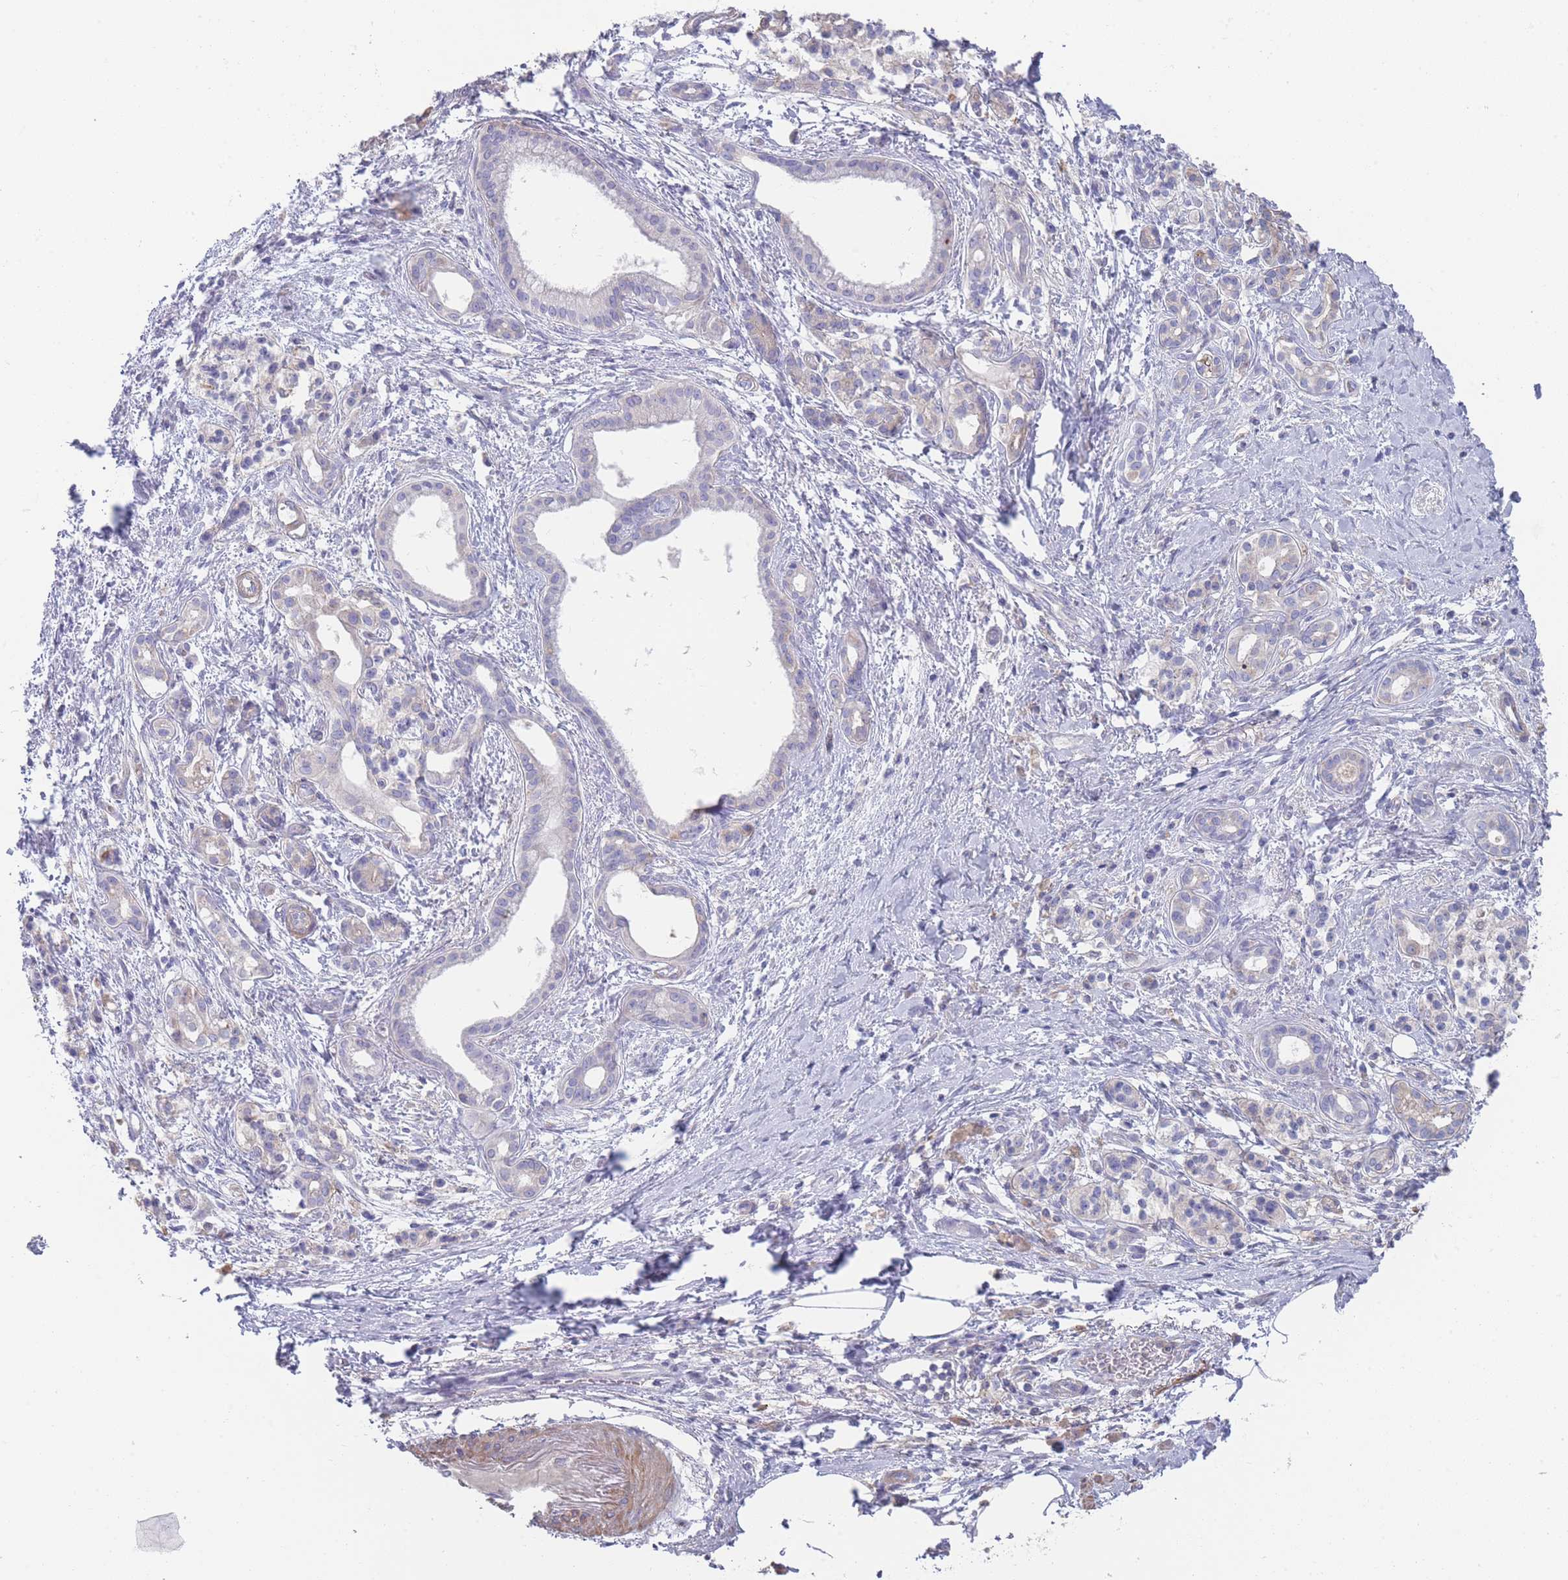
{"staining": {"intensity": "weak", "quantity": "25%-75%", "location": "cytoplasmic/membranous"}, "tissue": "pancreatic cancer", "cell_type": "Tumor cells", "image_type": "cancer", "snomed": [{"axis": "morphology", "description": "Adenocarcinoma, NOS"}, {"axis": "topography", "description": "Pancreas"}], "caption": "A brown stain labels weak cytoplasmic/membranous staining of a protein in human adenocarcinoma (pancreatic) tumor cells.", "gene": "SCCPDH", "patient": {"sex": "male", "age": 71}}